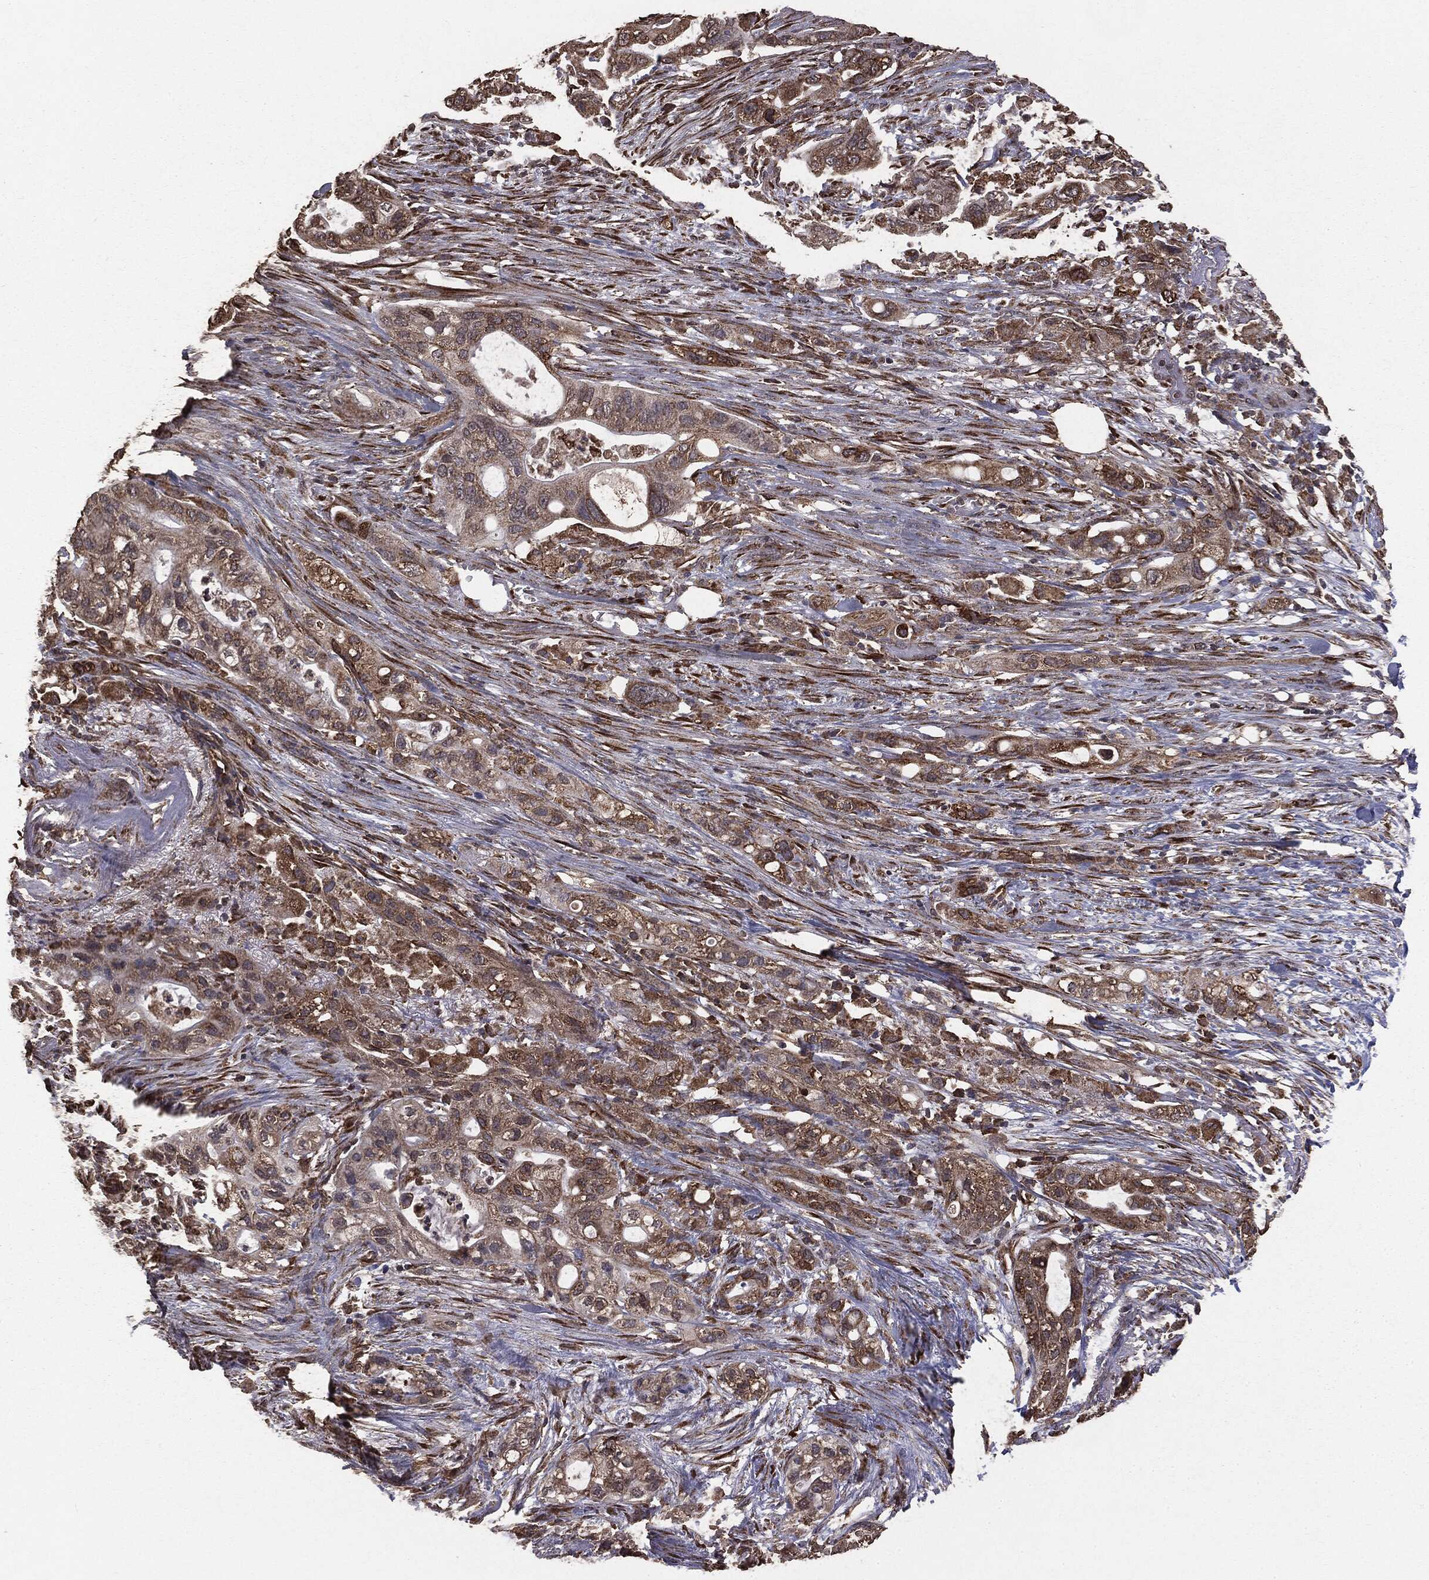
{"staining": {"intensity": "moderate", "quantity": ">75%", "location": "cytoplasmic/membranous"}, "tissue": "pancreatic cancer", "cell_type": "Tumor cells", "image_type": "cancer", "snomed": [{"axis": "morphology", "description": "Adenocarcinoma, NOS"}, {"axis": "topography", "description": "Pancreas"}], "caption": "The image demonstrates immunohistochemical staining of pancreatic cancer (adenocarcinoma). There is moderate cytoplasmic/membranous staining is seen in about >75% of tumor cells.", "gene": "MTOR", "patient": {"sex": "female", "age": 72}}